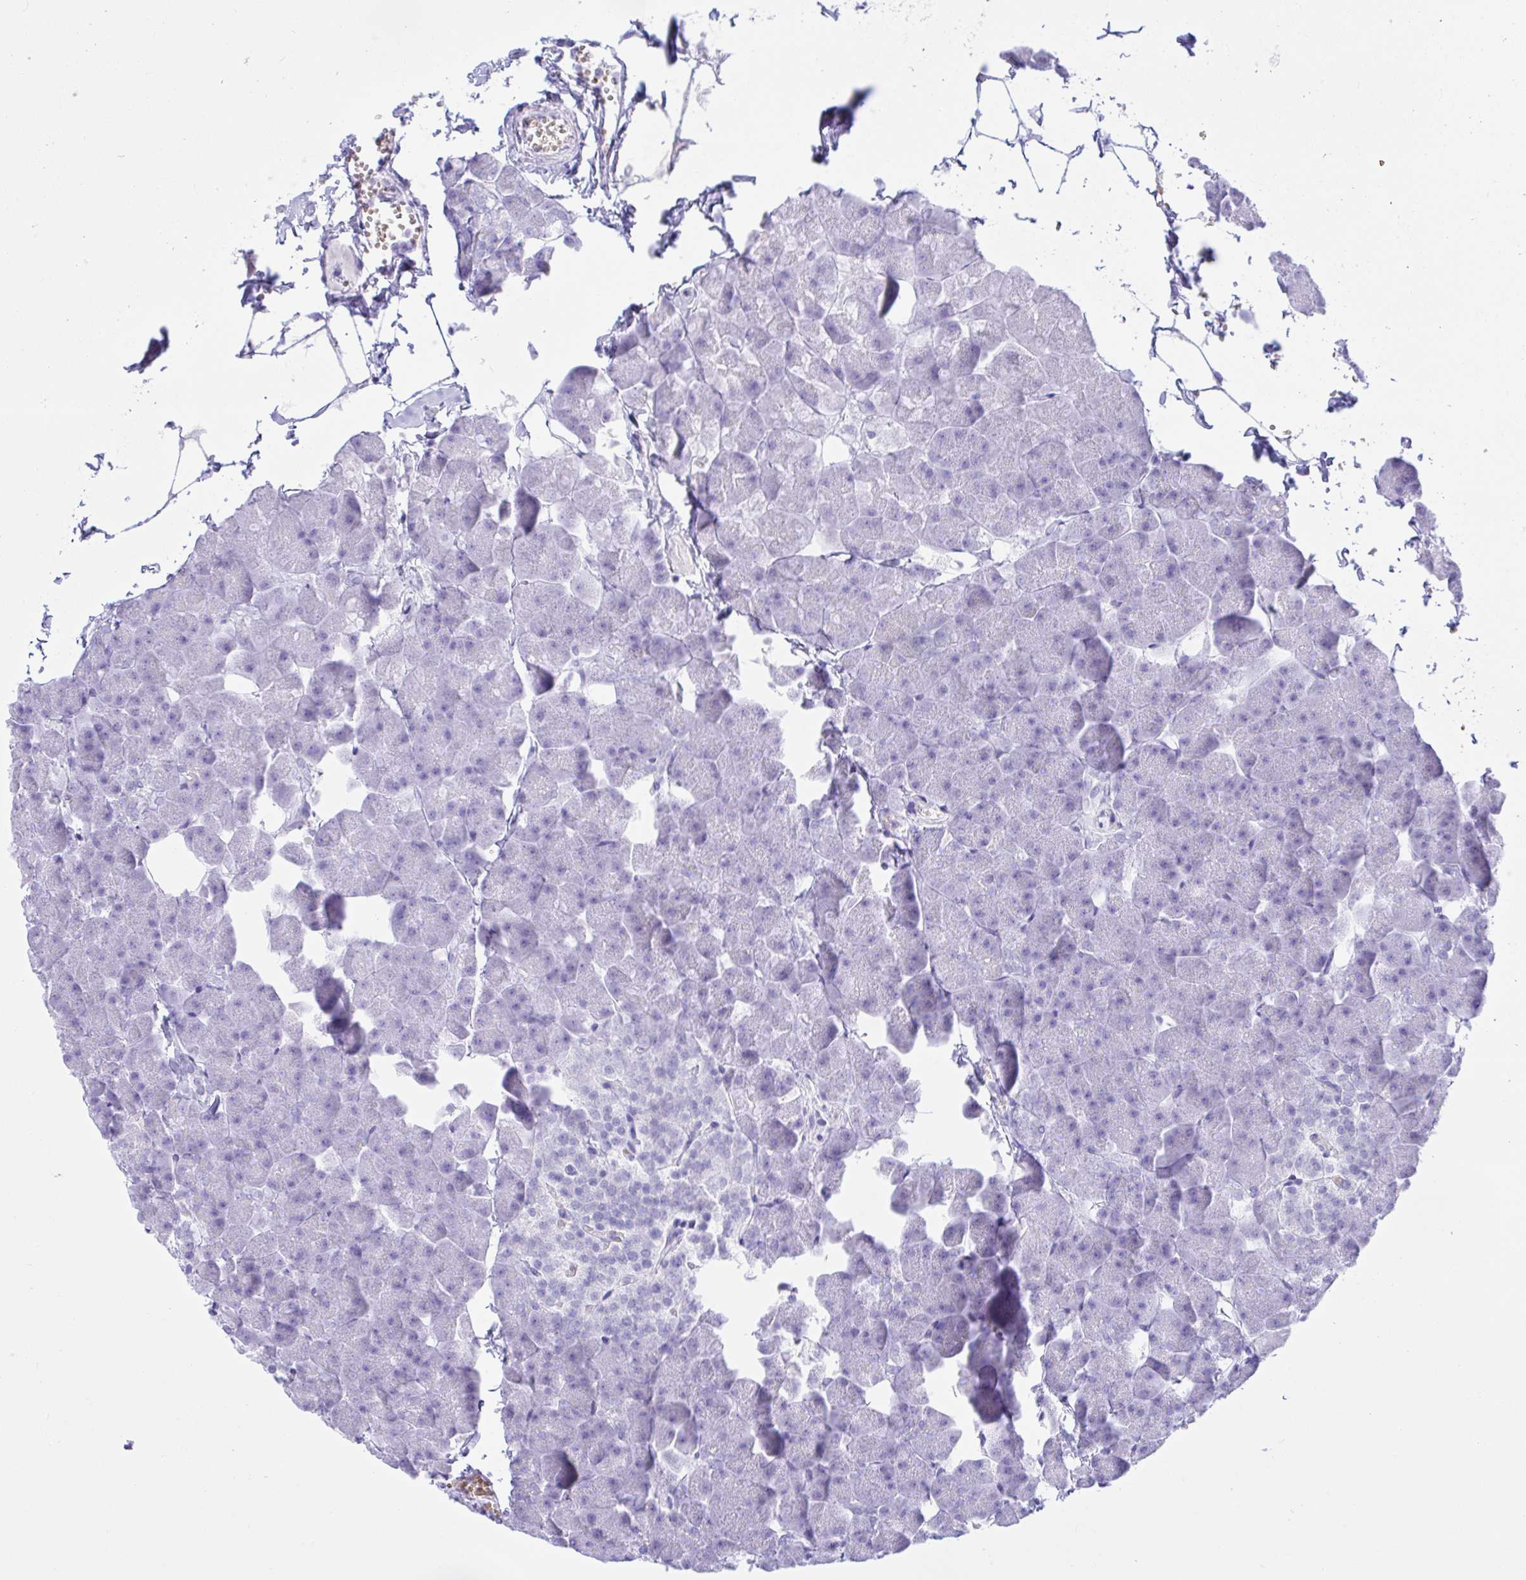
{"staining": {"intensity": "negative", "quantity": "none", "location": "none"}, "tissue": "pancreas", "cell_type": "Exocrine glandular cells", "image_type": "normal", "snomed": [{"axis": "morphology", "description": "Normal tissue, NOS"}, {"axis": "topography", "description": "Pancreas"}], "caption": "High magnification brightfield microscopy of unremarkable pancreas stained with DAB (3,3'-diaminobenzidine) (brown) and counterstained with hematoxylin (blue): exocrine glandular cells show no significant expression. Brightfield microscopy of immunohistochemistry (IHC) stained with DAB (3,3'-diaminobenzidine) (brown) and hematoxylin (blue), captured at high magnification.", "gene": "SEL1L2", "patient": {"sex": "male", "age": 35}}